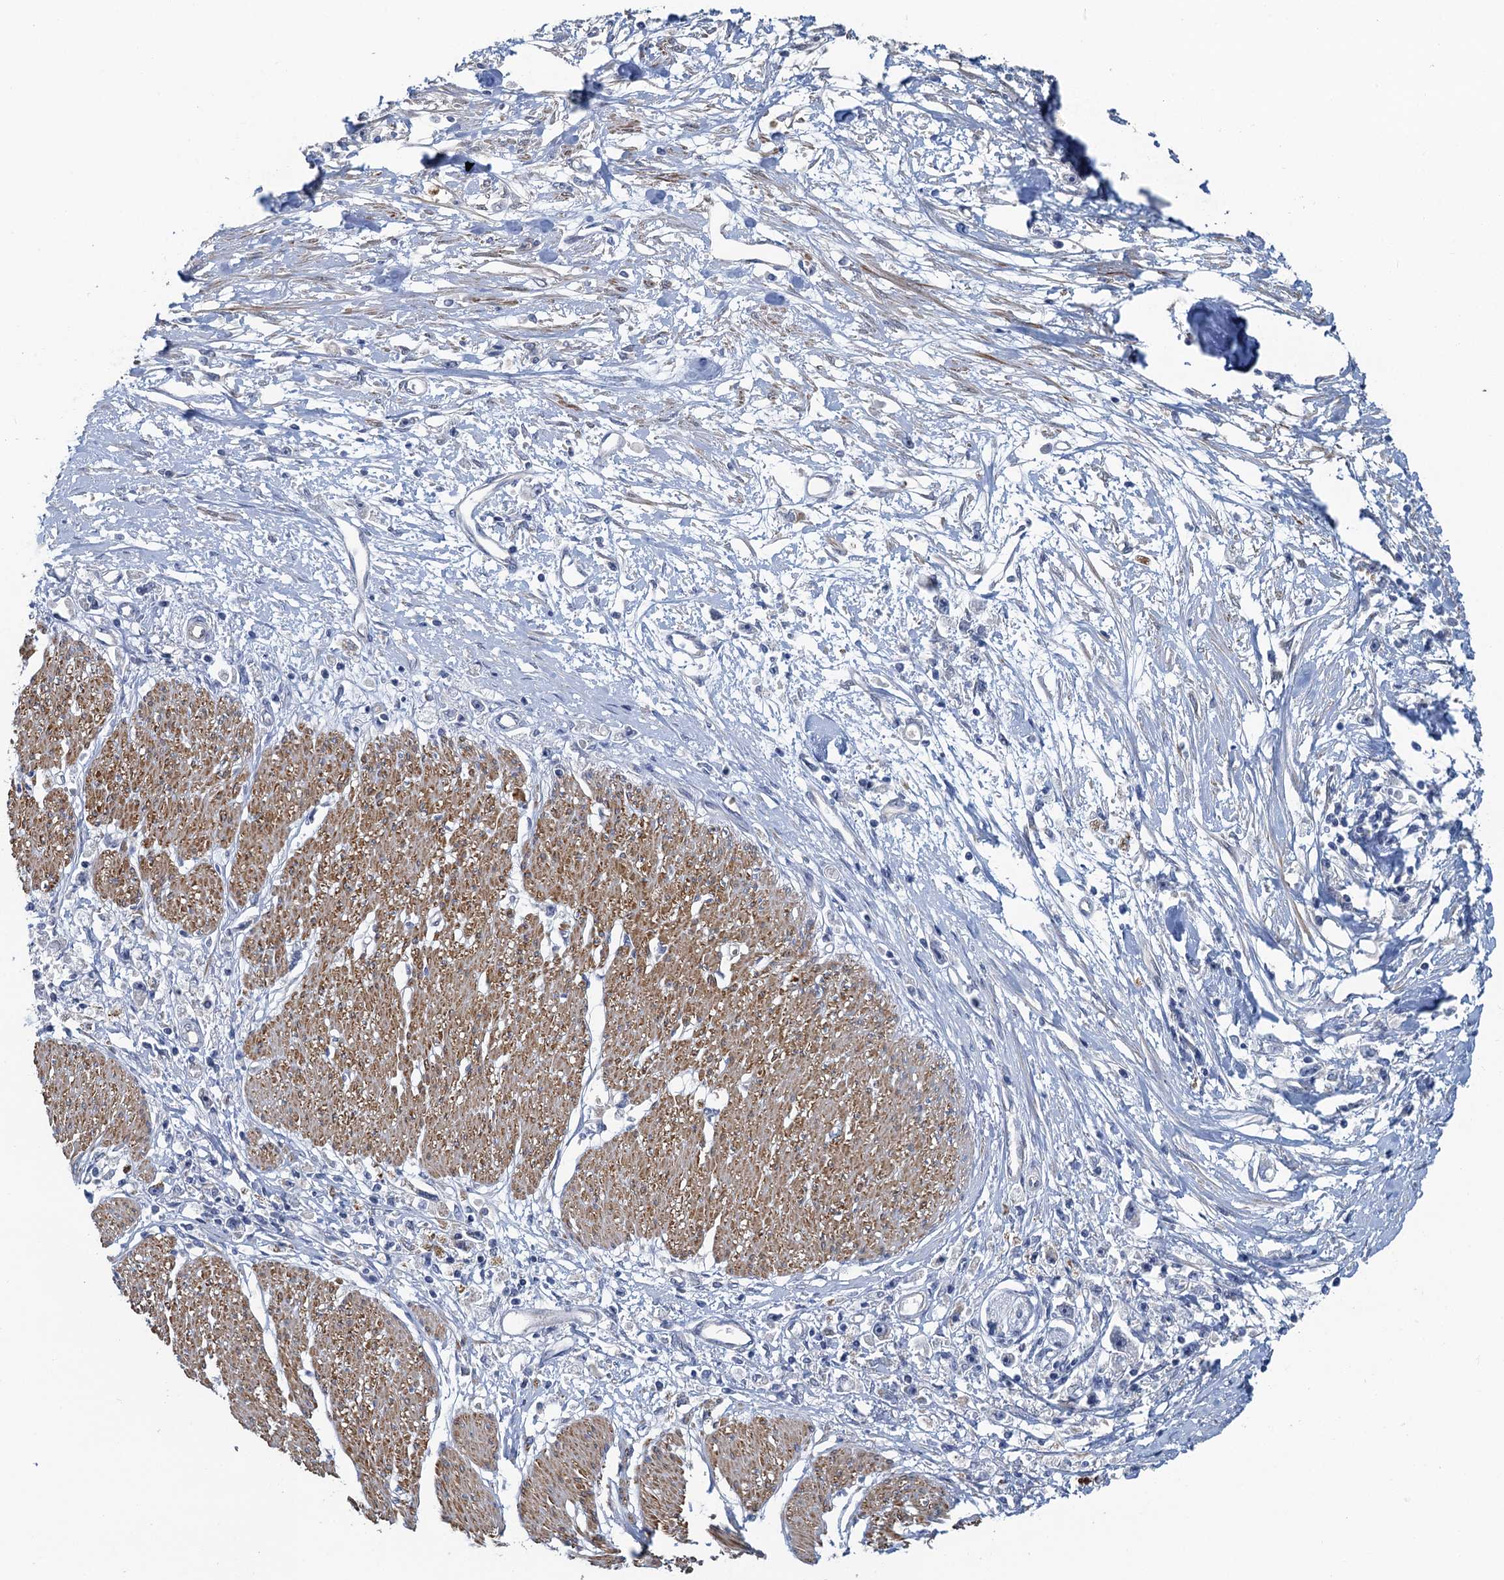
{"staining": {"intensity": "negative", "quantity": "none", "location": "none"}, "tissue": "stomach cancer", "cell_type": "Tumor cells", "image_type": "cancer", "snomed": [{"axis": "morphology", "description": "Adenocarcinoma, NOS"}, {"axis": "topography", "description": "Stomach"}], "caption": "A micrograph of human stomach cancer (adenocarcinoma) is negative for staining in tumor cells.", "gene": "MYO16", "patient": {"sex": "female", "age": 59}}